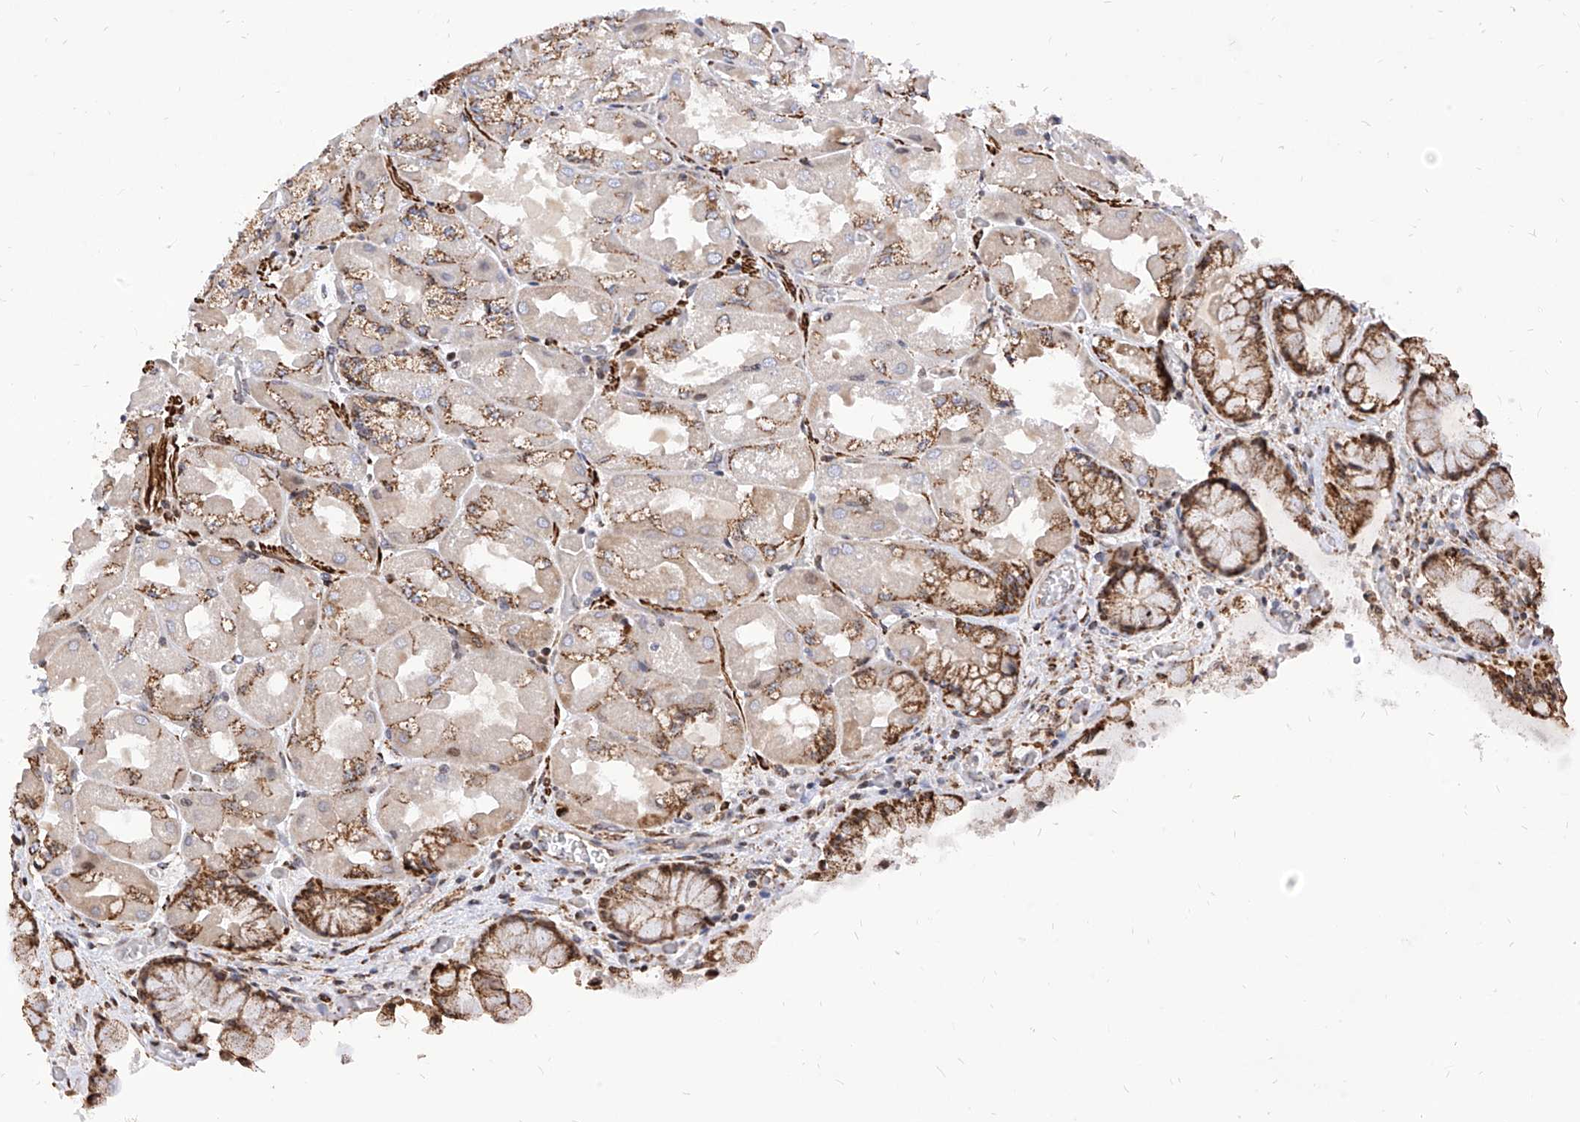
{"staining": {"intensity": "moderate", "quantity": ">75%", "location": "cytoplasmic/membranous"}, "tissue": "stomach", "cell_type": "Glandular cells", "image_type": "normal", "snomed": [{"axis": "morphology", "description": "Normal tissue, NOS"}, {"axis": "topography", "description": "Stomach"}], "caption": "Benign stomach shows moderate cytoplasmic/membranous positivity in approximately >75% of glandular cells (DAB (3,3'-diaminobenzidine) IHC, brown staining for protein, blue staining for nuclei)..", "gene": "TTLL8", "patient": {"sex": "female", "age": 61}}